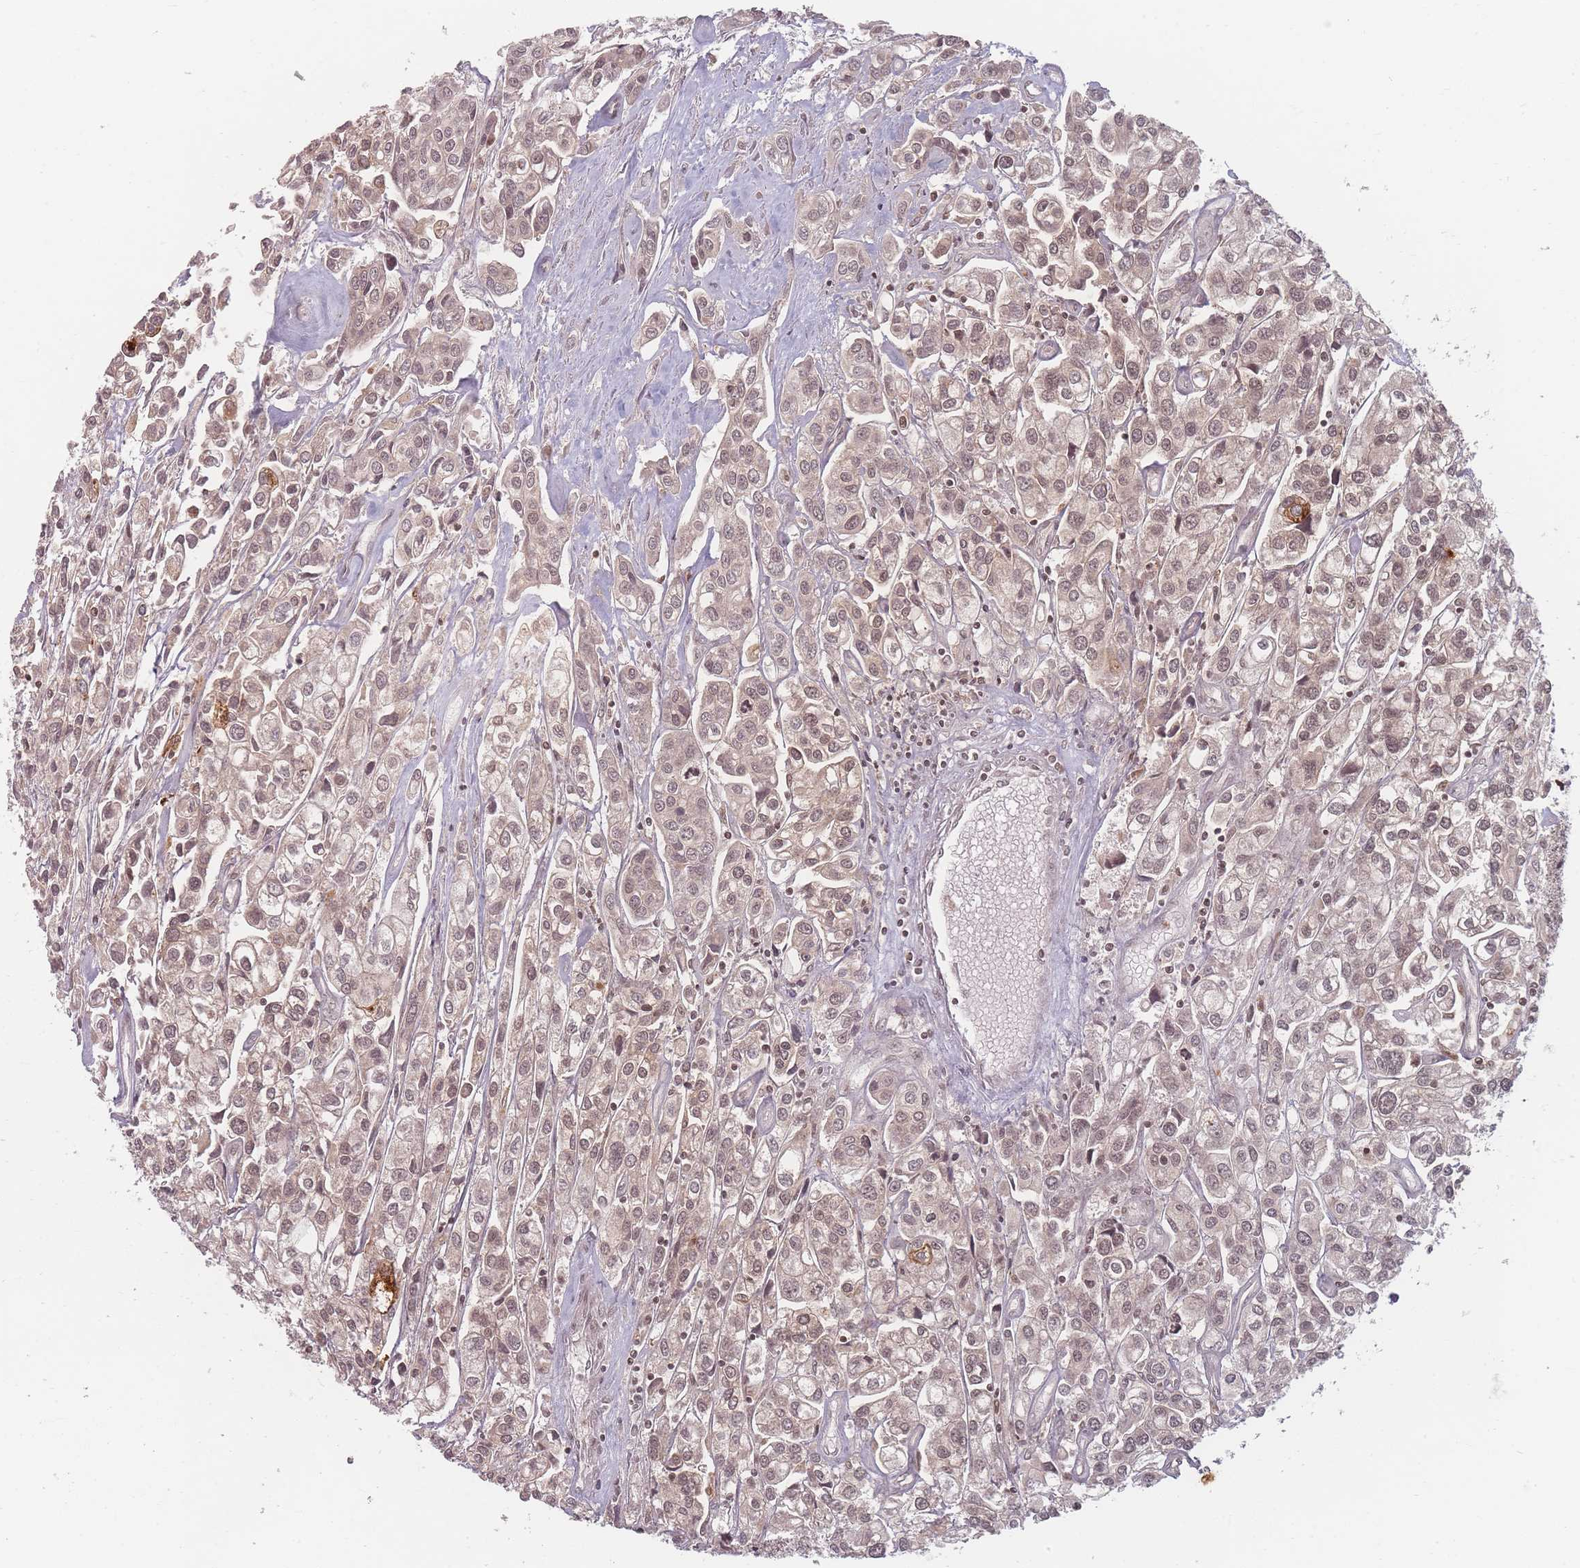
{"staining": {"intensity": "moderate", "quantity": ">75%", "location": "cytoplasmic/membranous,nuclear"}, "tissue": "urothelial cancer", "cell_type": "Tumor cells", "image_type": "cancer", "snomed": [{"axis": "morphology", "description": "Urothelial carcinoma, High grade"}, {"axis": "topography", "description": "Urinary bladder"}], "caption": "DAB immunohistochemical staining of high-grade urothelial carcinoma exhibits moderate cytoplasmic/membranous and nuclear protein expression in about >75% of tumor cells.", "gene": "SPATA45", "patient": {"sex": "male", "age": 67}}